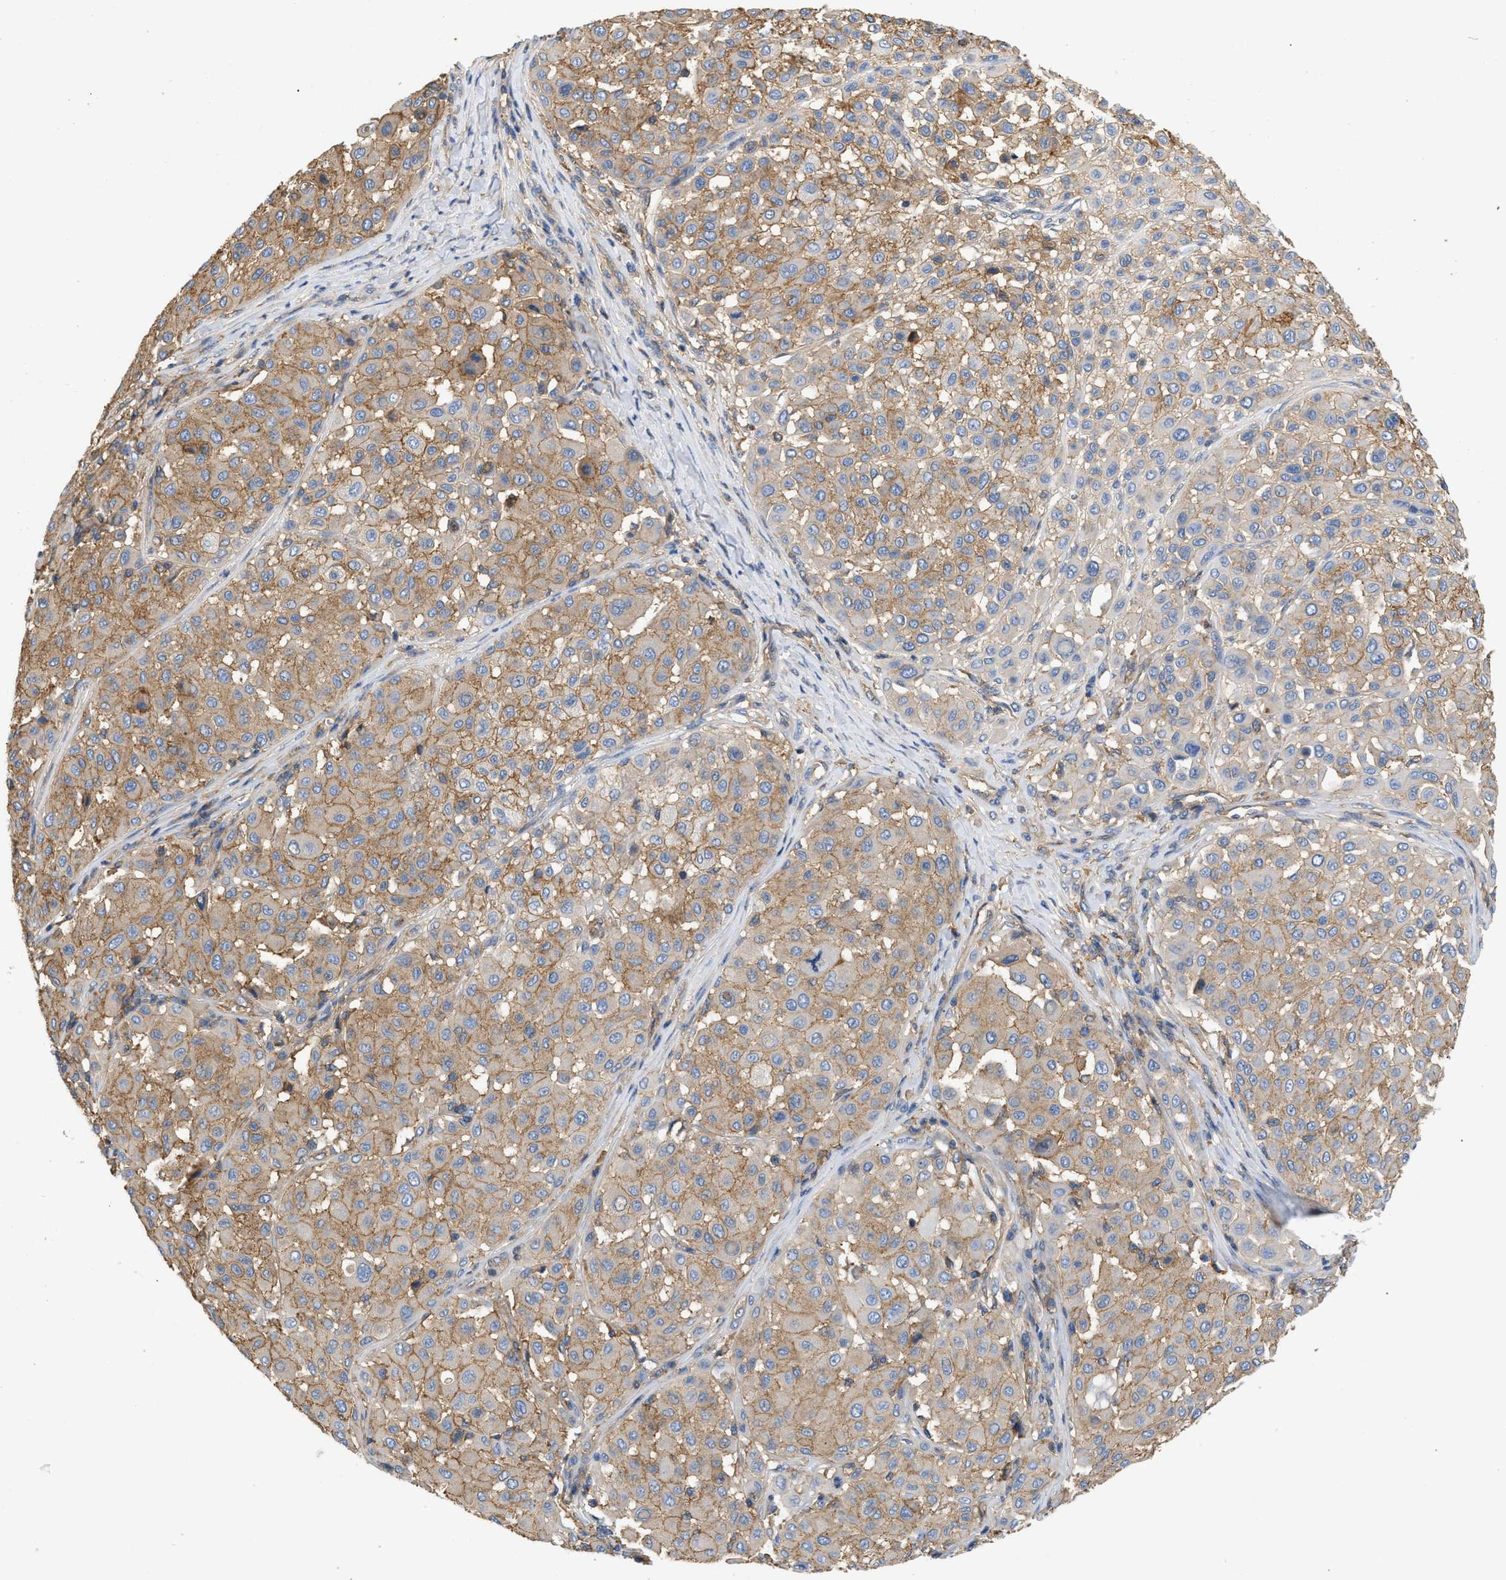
{"staining": {"intensity": "moderate", "quantity": ">75%", "location": "cytoplasmic/membranous"}, "tissue": "melanoma", "cell_type": "Tumor cells", "image_type": "cancer", "snomed": [{"axis": "morphology", "description": "Malignant melanoma, Metastatic site"}, {"axis": "topography", "description": "Soft tissue"}], "caption": "High-power microscopy captured an immunohistochemistry photomicrograph of malignant melanoma (metastatic site), revealing moderate cytoplasmic/membranous positivity in approximately >75% of tumor cells.", "gene": "GNB4", "patient": {"sex": "male", "age": 41}}